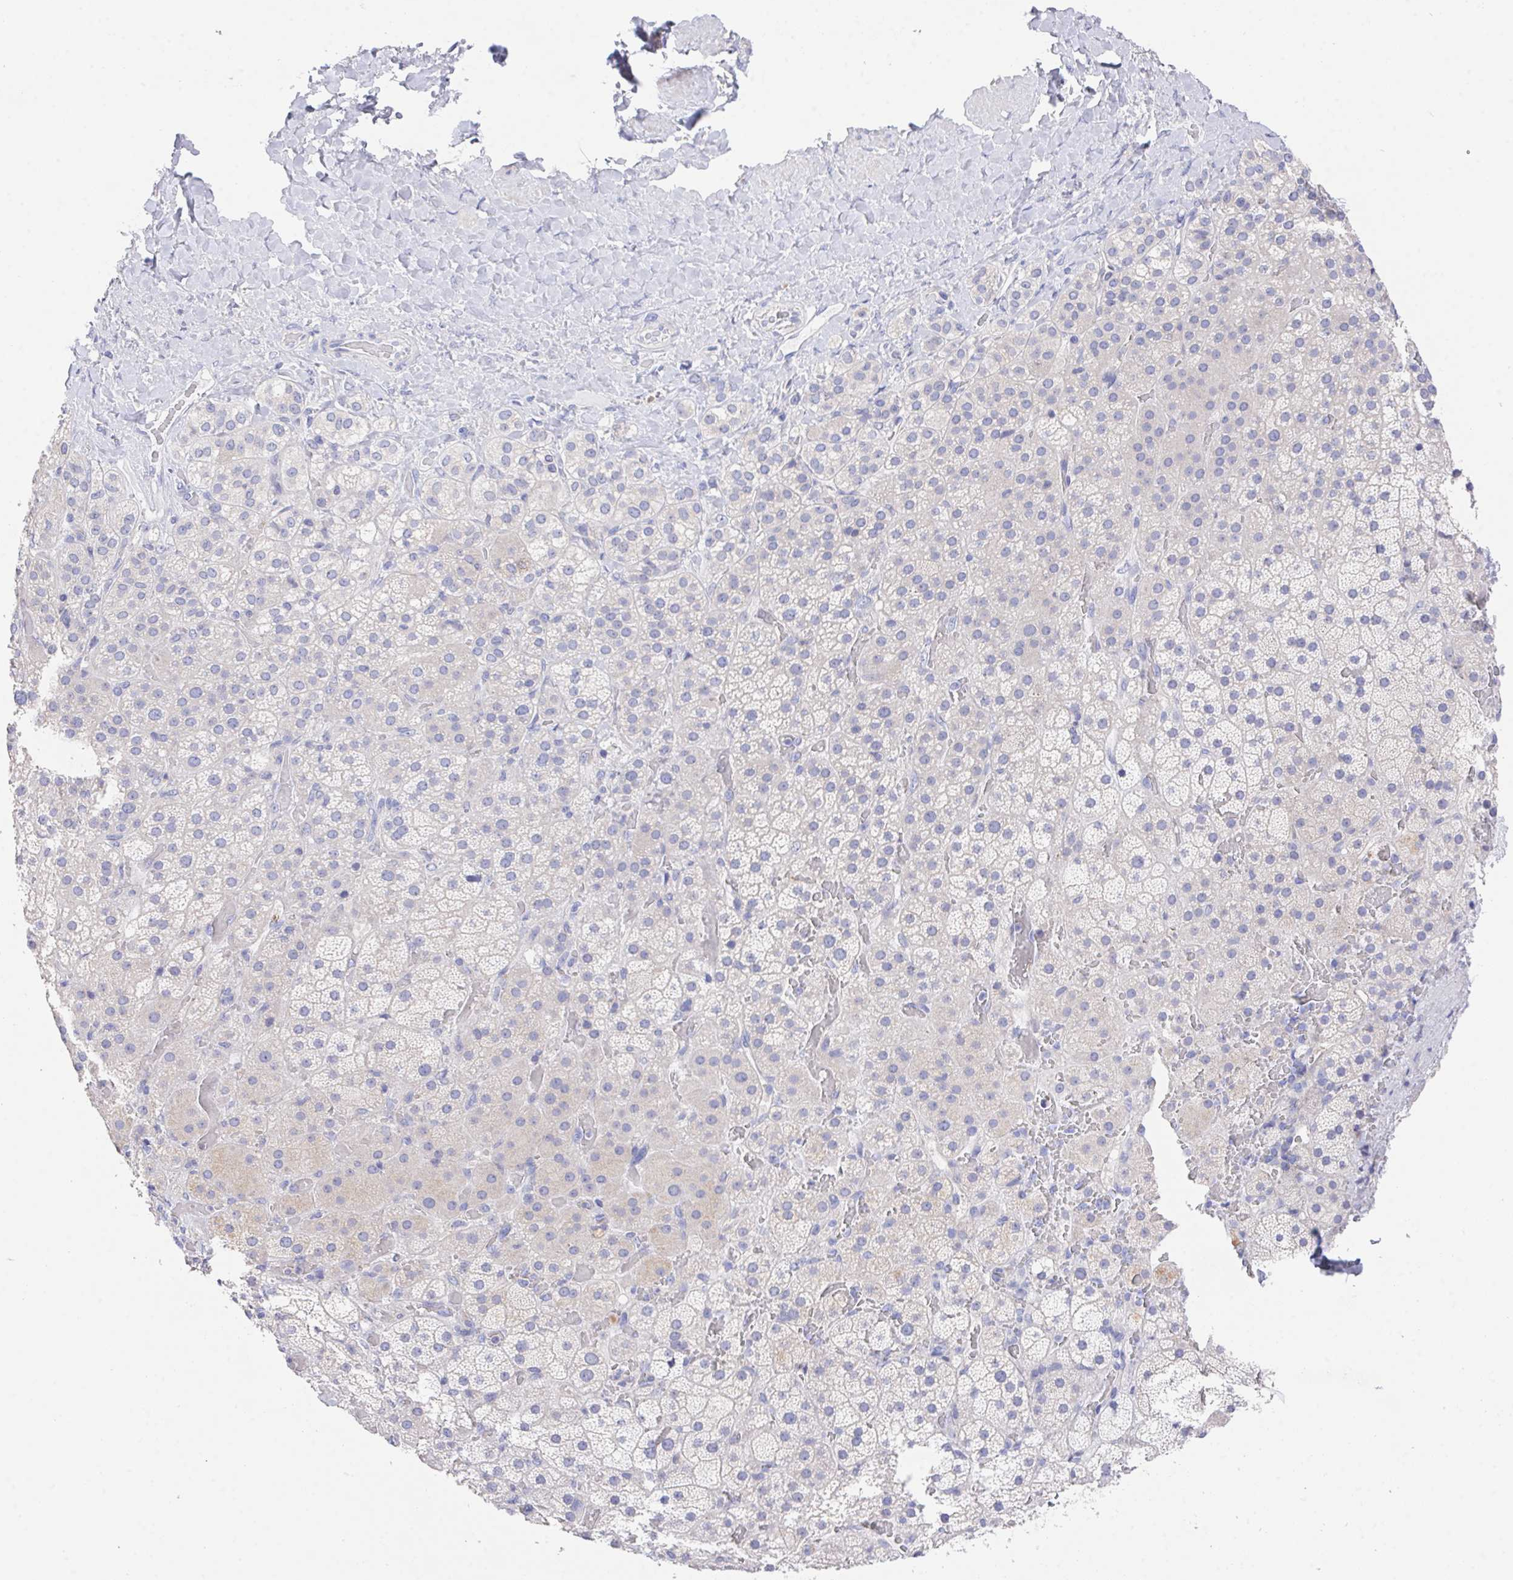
{"staining": {"intensity": "negative", "quantity": "none", "location": "none"}, "tissue": "adrenal gland", "cell_type": "Glandular cells", "image_type": "normal", "snomed": [{"axis": "morphology", "description": "Normal tissue, NOS"}, {"axis": "topography", "description": "Adrenal gland"}], "caption": "Photomicrograph shows no significant protein staining in glandular cells of unremarkable adrenal gland. The staining is performed using DAB brown chromogen with nuclei counter-stained in using hematoxylin.", "gene": "PRG3", "patient": {"sex": "male", "age": 57}}